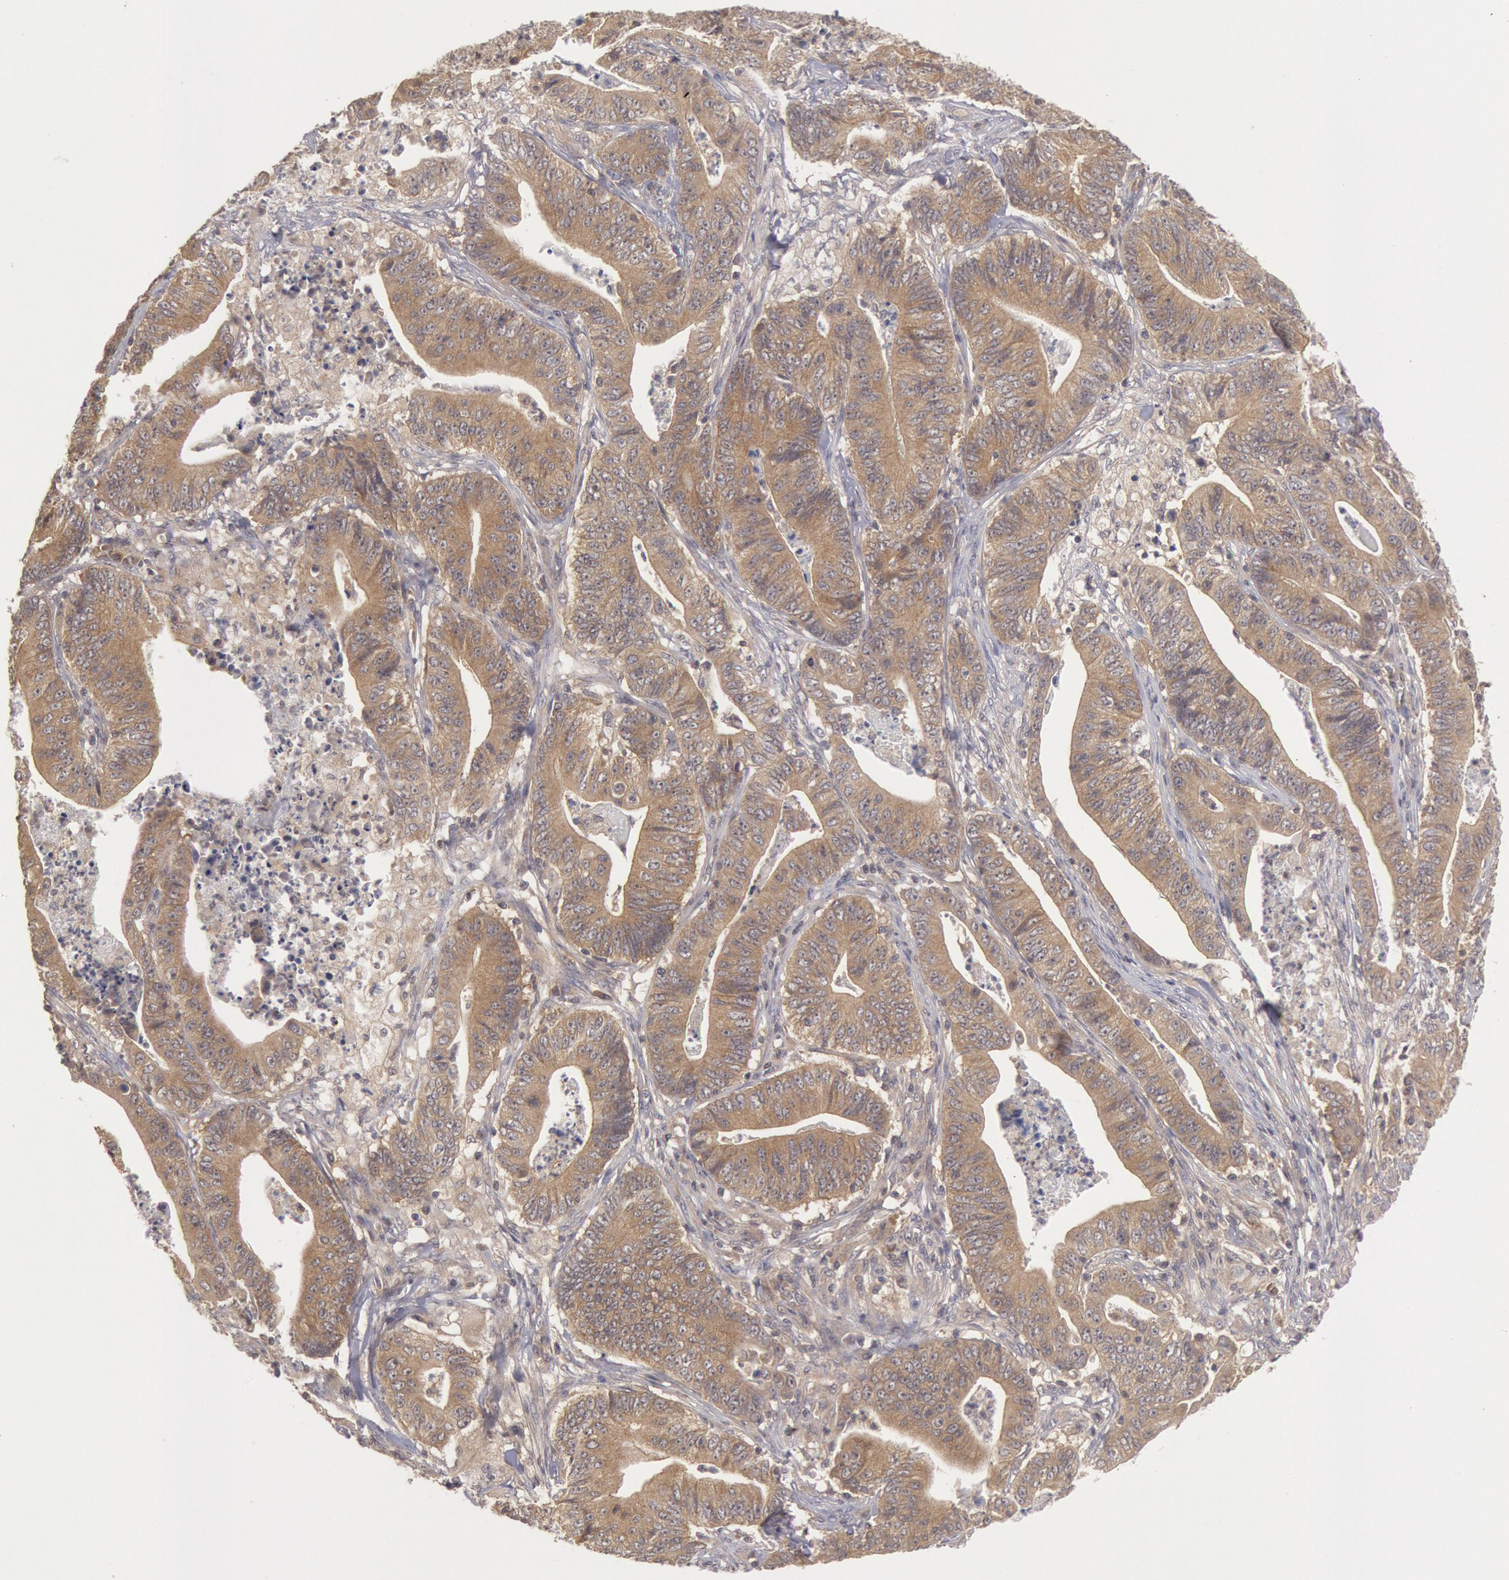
{"staining": {"intensity": "moderate", "quantity": ">75%", "location": "cytoplasmic/membranous"}, "tissue": "stomach cancer", "cell_type": "Tumor cells", "image_type": "cancer", "snomed": [{"axis": "morphology", "description": "Adenocarcinoma, NOS"}, {"axis": "topography", "description": "Stomach, lower"}], "caption": "Immunohistochemical staining of adenocarcinoma (stomach) demonstrates medium levels of moderate cytoplasmic/membranous protein expression in about >75% of tumor cells.", "gene": "BRAF", "patient": {"sex": "female", "age": 86}}